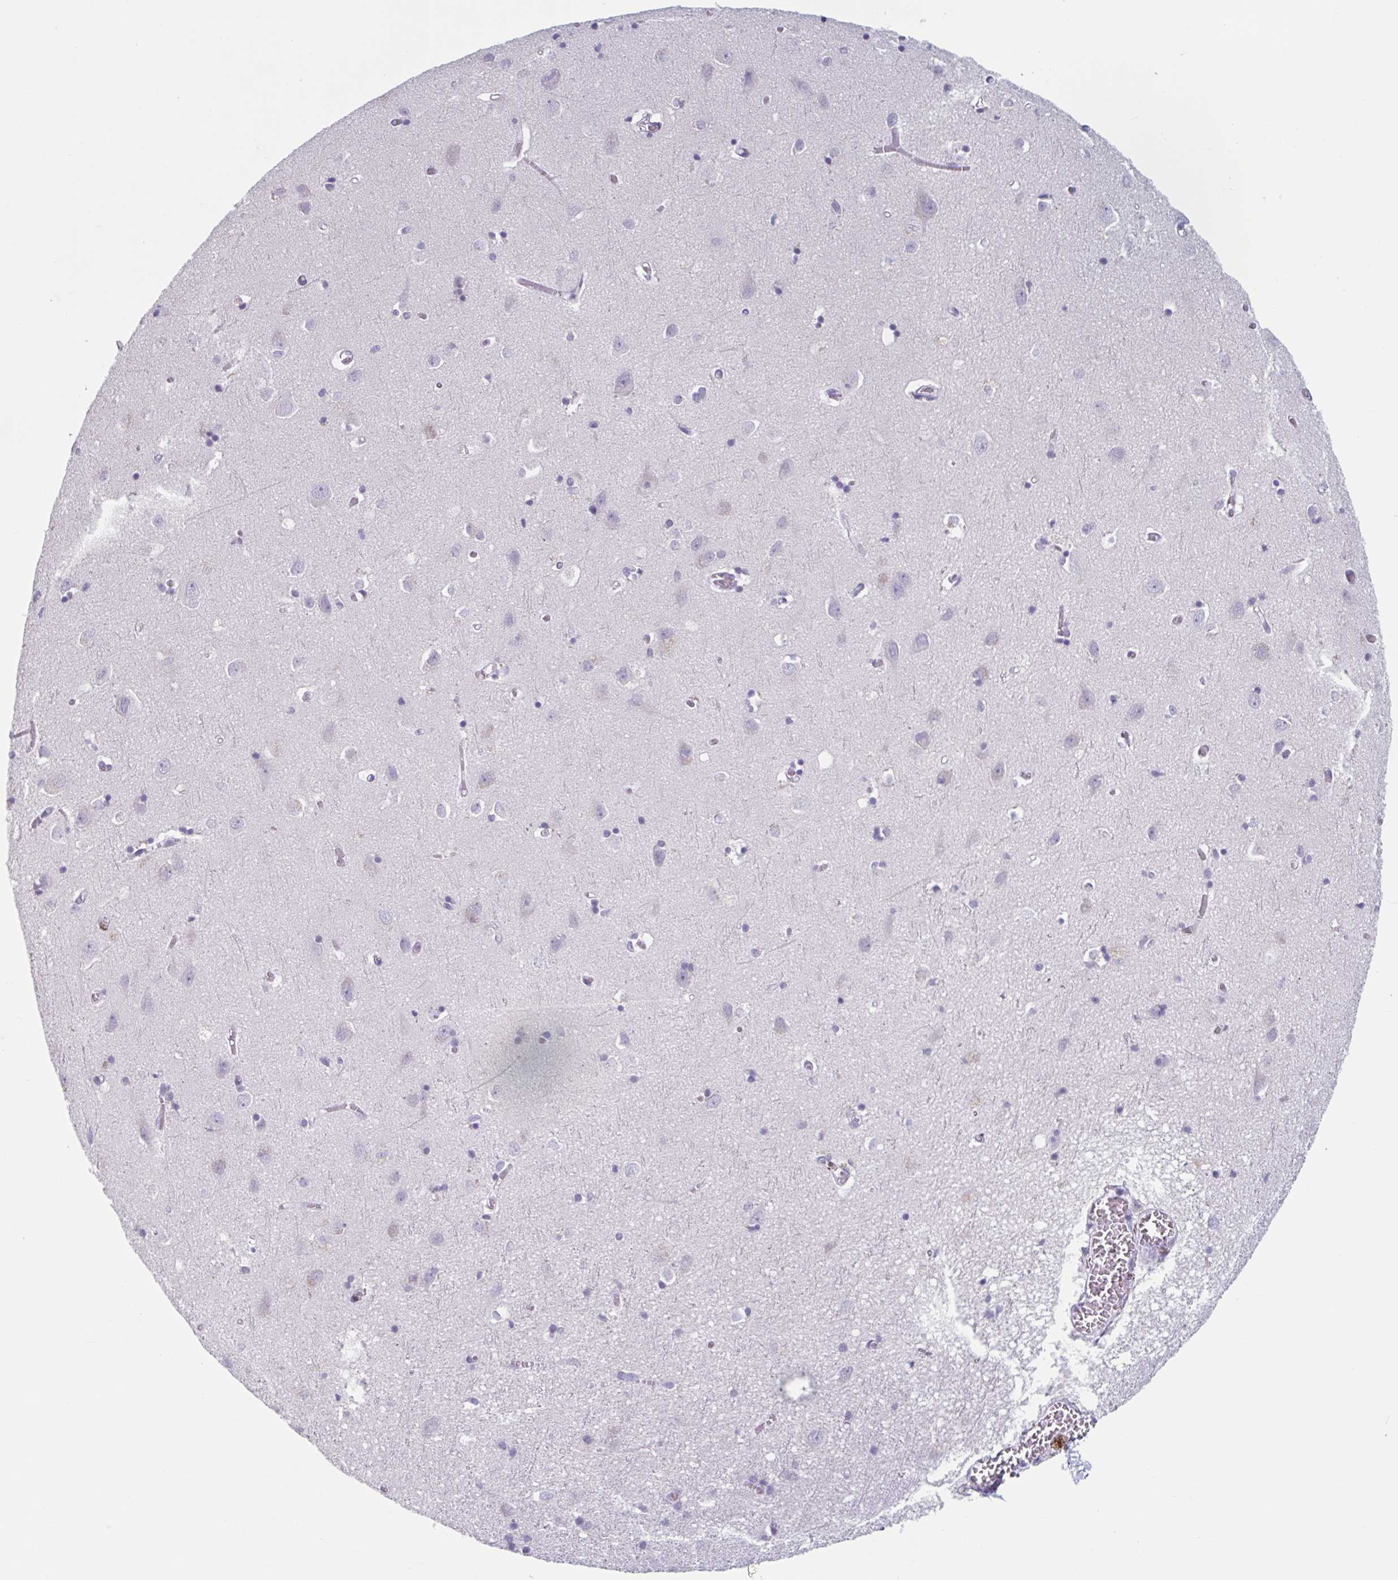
{"staining": {"intensity": "negative", "quantity": "none", "location": "none"}, "tissue": "cerebral cortex", "cell_type": "Endothelial cells", "image_type": "normal", "snomed": [{"axis": "morphology", "description": "Normal tissue, NOS"}, {"axis": "topography", "description": "Cerebral cortex"}], "caption": "Immunohistochemistry (IHC) image of unremarkable cerebral cortex: human cerebral cortex stained with DAB displays no significant protein expression in endothelial cells. Brightfield microscopy of immunohistochemistry stained with DAB (3,3'-diaminobenzidine) (brown) and hematoxylin (blue), captured at high magnification.", "gene": "HSD11B2", "patient": {"sex": "male", "age": 70}}